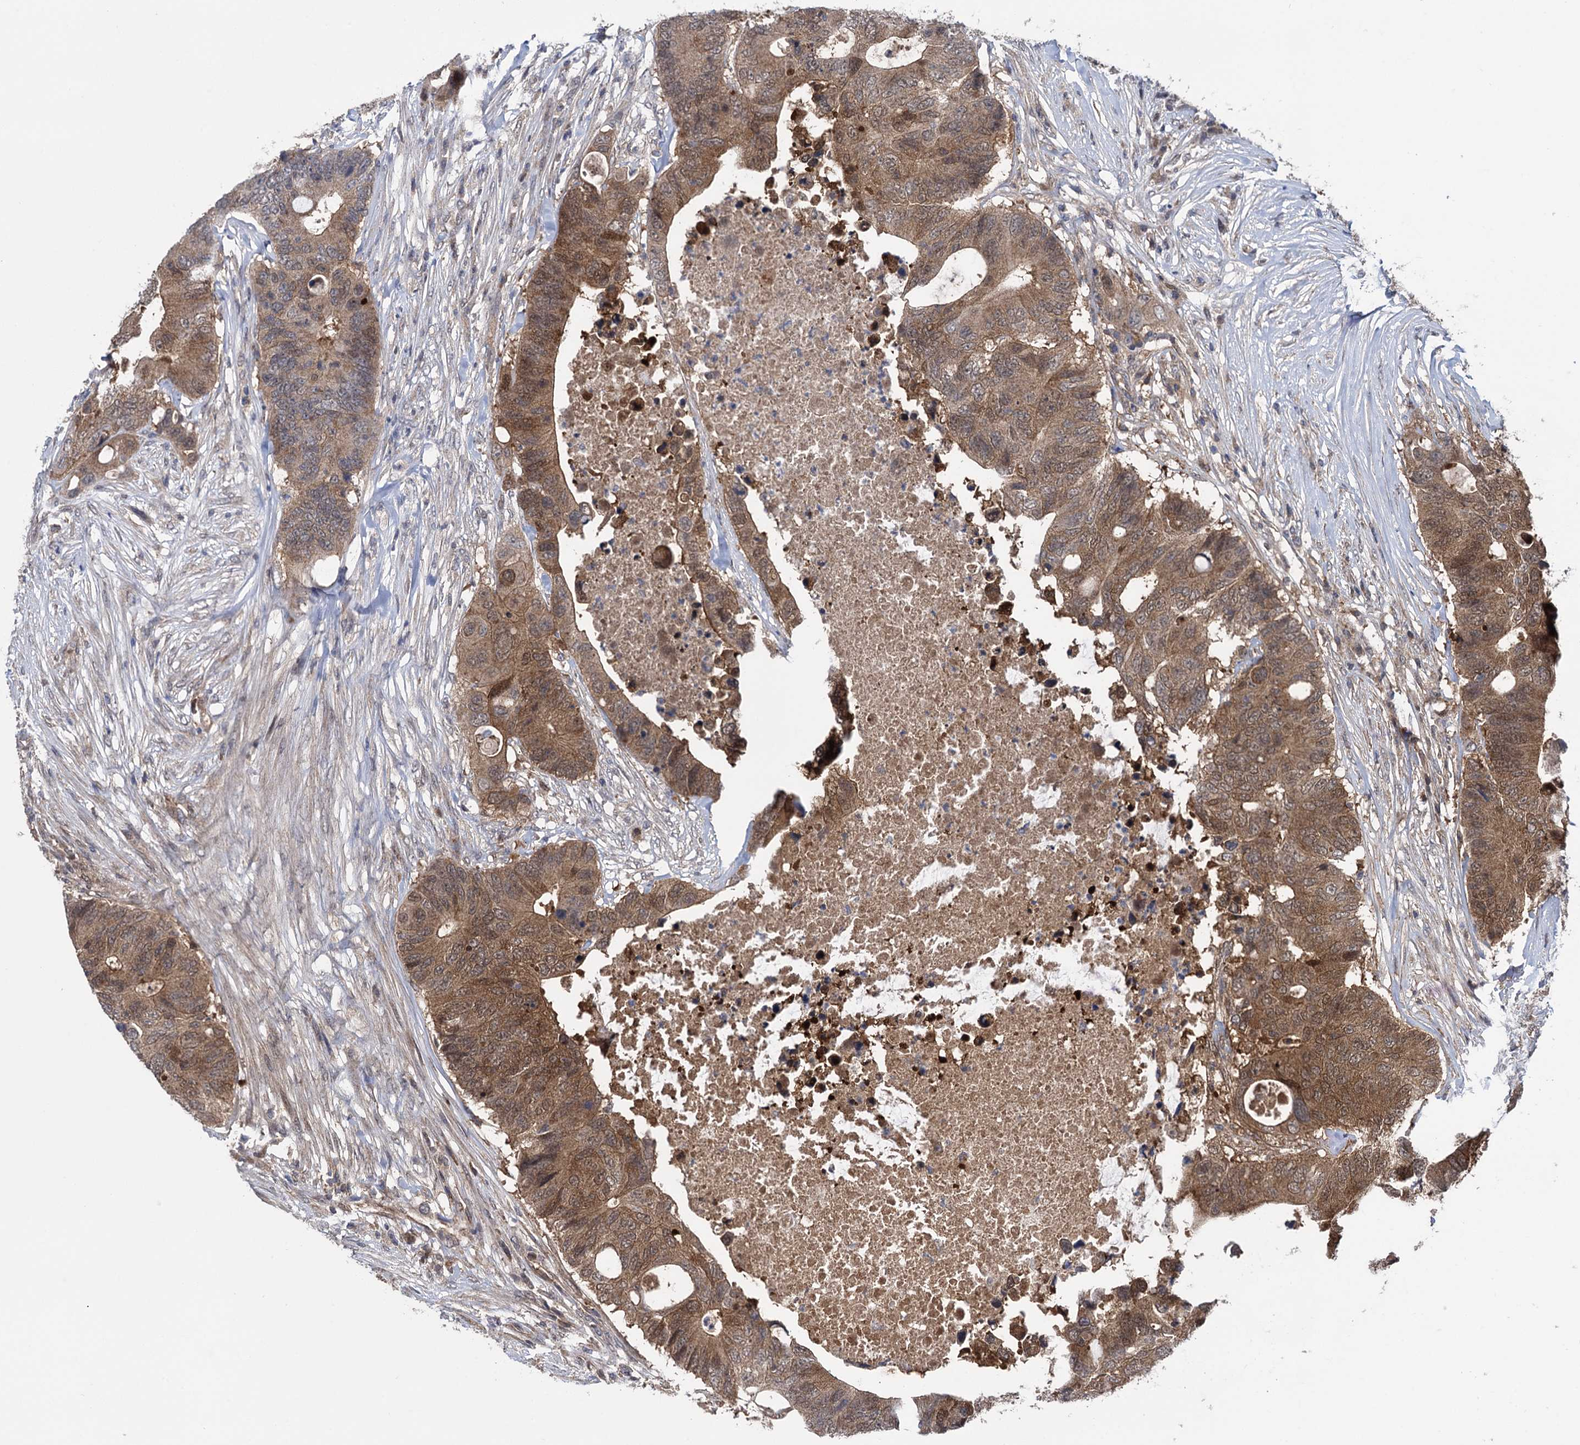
{"staining": {"intensity": "moderate", "quantity": ">75%", "location": "cytoplasmic/membranous,nuclear"}, "tissue": "colorectal cancer", "cell_type": "Tumor cells", "image_type": "cancer", "snomed": [{"axis": "morphology", "description": "Adenocarcinoma, NOS"}, {"axis": "topography", "description": "Colon"}], "caption": "A medium amount of moderate cytoplasmic/membranous and nuclear positivity is present in about >75% of tumor cells in adenocarcinoma (colorectal) tissue.", "gene": "GLO1", "patient": {"sex": "male", "age": 71}}